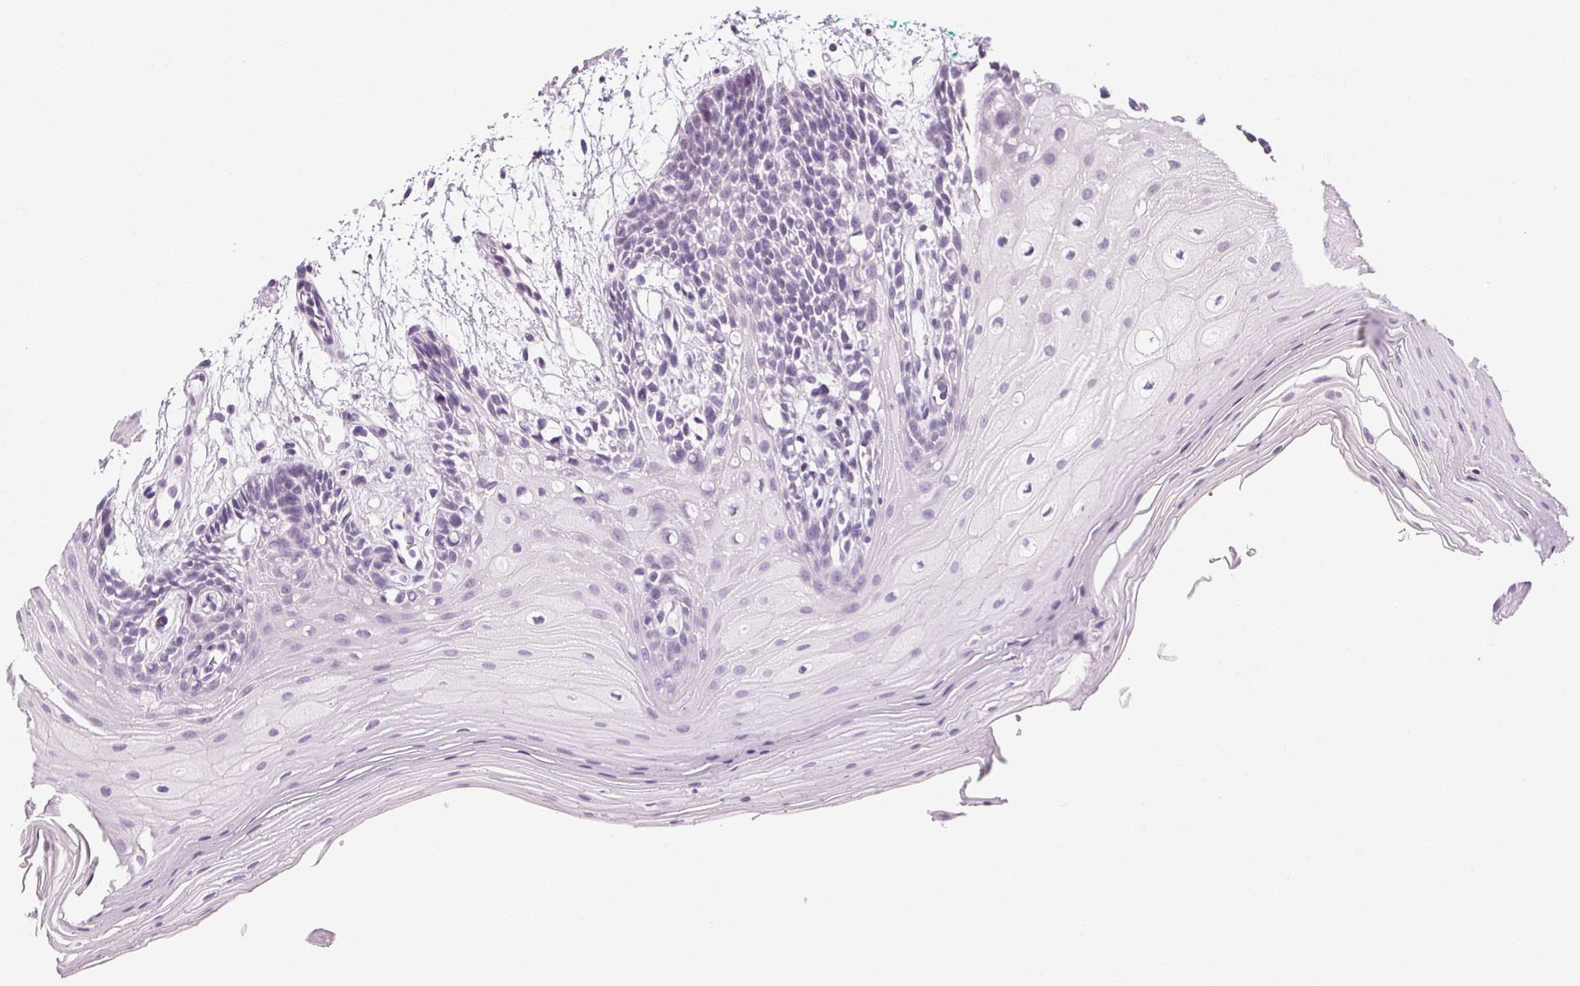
{"staining": {"intensity": "negative", "quantity": "none", "location": "none"}, "tissue": "oral mucosa", "cell_type": "Squamous epithelial cells", "image_type": "normal", "snomed": [{"axis": "morphology", "description": "Normal tissue, NOS"}, {"axis": "morphology", "description": "Squamous cell carcinoma, NOS"}, {"axis": "topography", "description": "Oral tissue"}, {"axis": "topography", "description": "Tounge, NOS"}, {"axis": "topography", "description": "Head-Neck"}], "caption": "High magnification brightfield microscopy of unremarkable oral mucosa stained with DAB (3,3'-diaminobenzidine) (brown) and counterstained with hematoxylin (blue): squamous epithelial cells show no significant expression.", "gene": "POMC", "patient": {"sex": "male", "age": 62}}